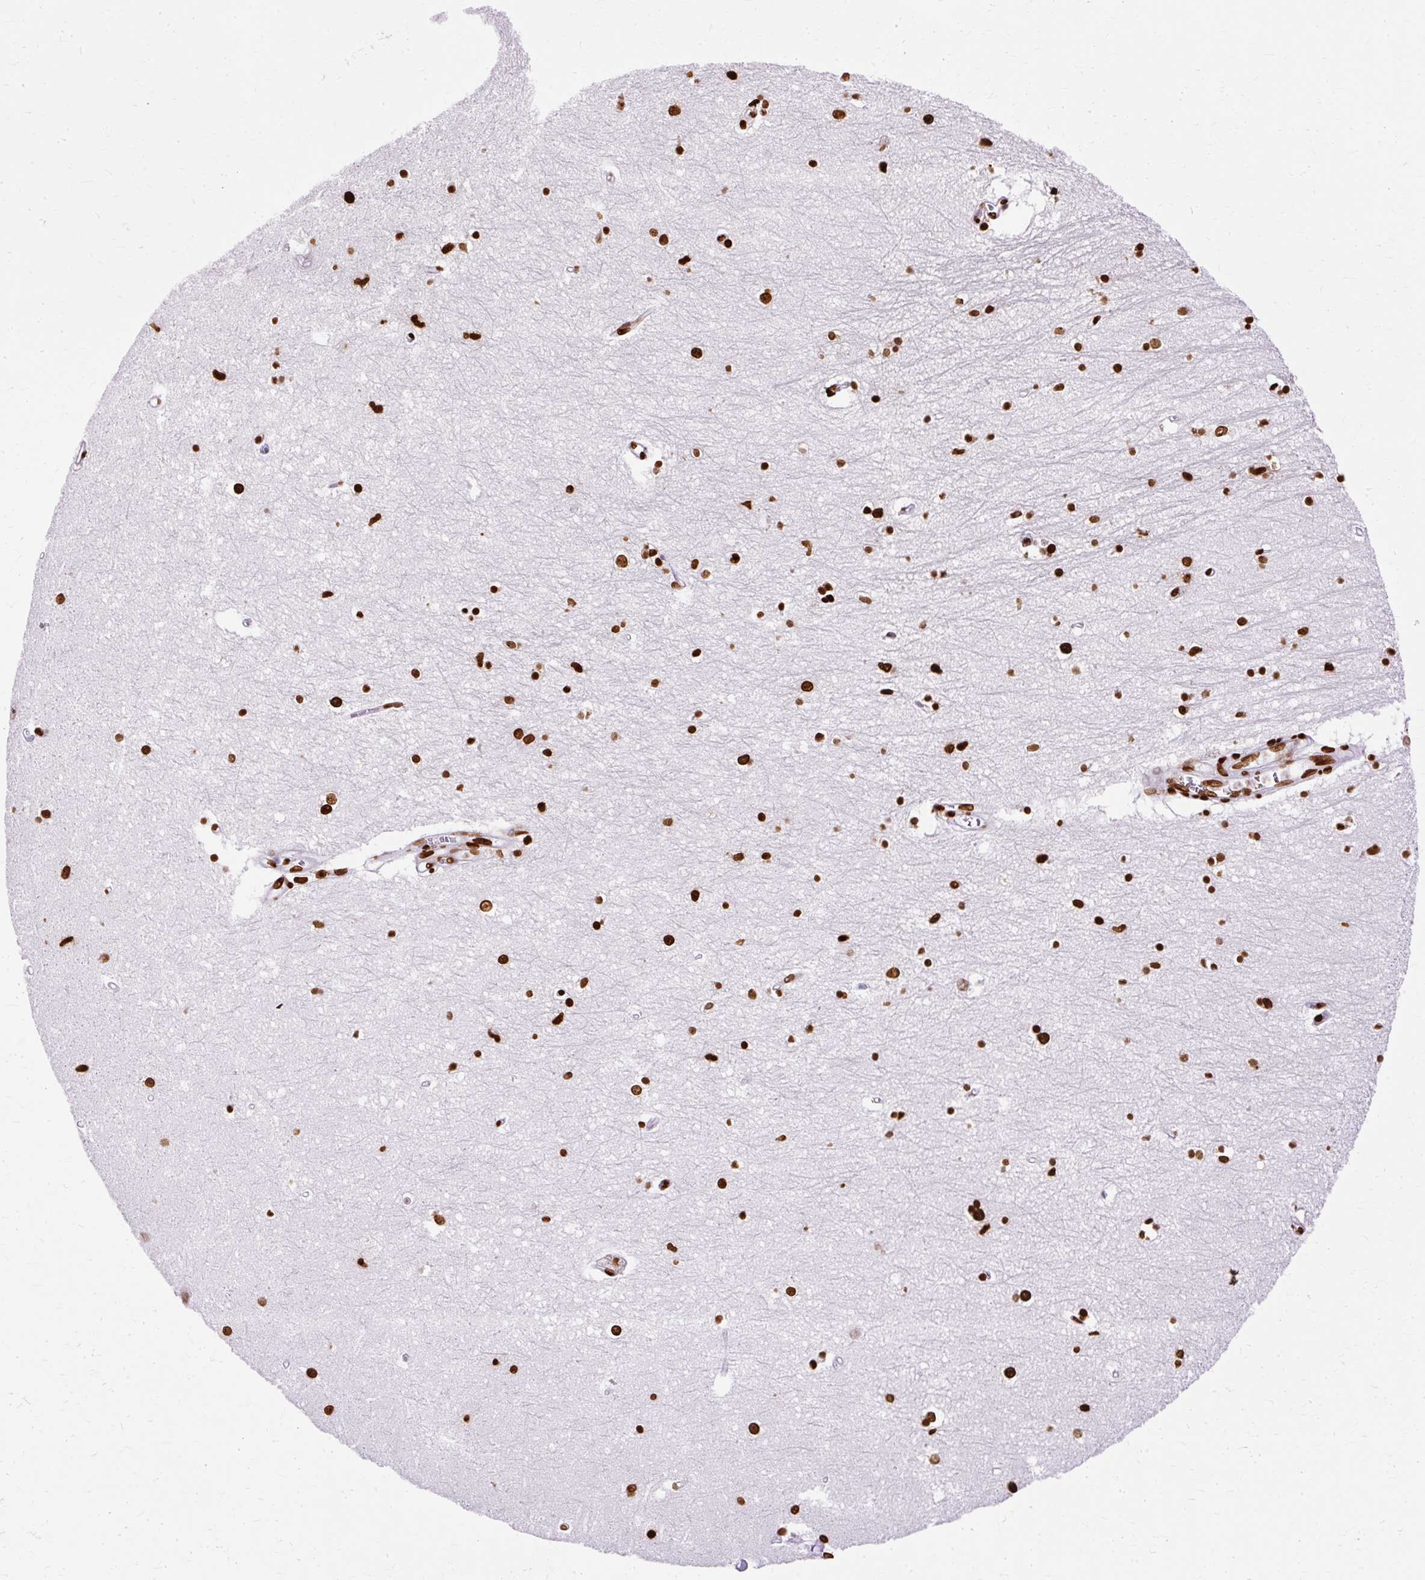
{"staining": {"intensity": "strong", "quantity": ">75%", "location": "nuclear"}, "tissue": "hippocampus", "cell_type": "Glial cells", "image_type": "normal", "snomed": [{"axis": "morphology", "description": "Normal tissue, NOS"}, {"axis": "topography", "description": "Hippocampus"}], "caption": "A high amount of strong nuclear positivity is appreciated in about >75% of glial cells in unremarkable hippocampus. The staining was performed using DAB to visualize the protein expression in brown, while the nuclei were stained in blue with hematoxylin (Magnification: 20x).", "gene": "TMEM184C", "patient": {"sex": "female", "age": 64}}